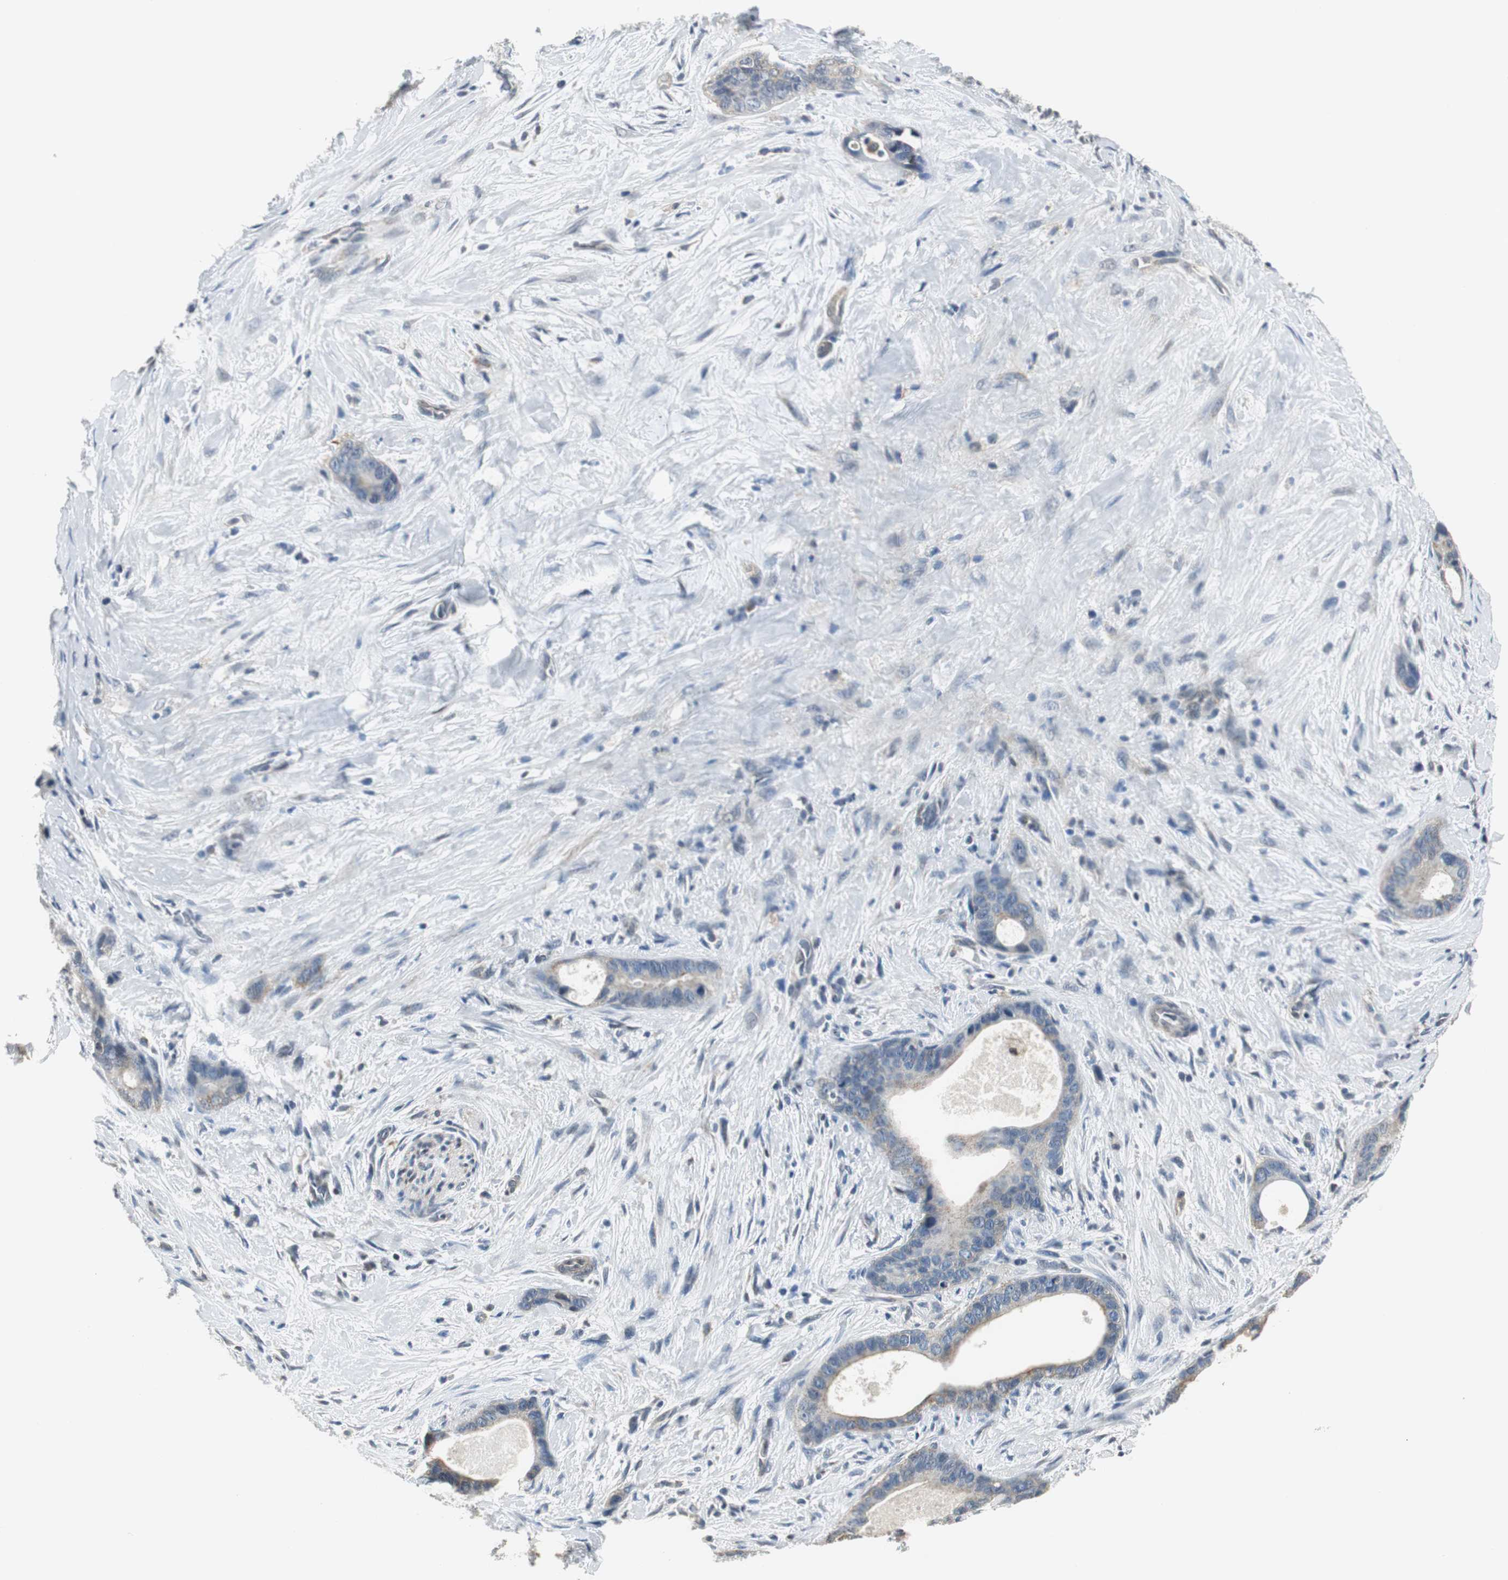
{"staining": {"intensity": "weak", "quantity": "25%-75%", "location": "cytoplasmic/membranous"}, "tissue": "liver cancer", "cell_type": "Tumor cells", "image_type": "cancer", "snomed": [{"axis": "morphology", "description": "Cholangiocarcinoma"}, {"axis": "topography", "description": "Liver"}], "caption": "Immunohistochemical staining of human liver cholangiocarcinoma displays low levels of weak cytoplasmic/membranous staining in about 25%-75% of tumor cells. (Brightfield microscopy of DAB IHC at high magnification).", "gene": "CCT5", "patient": {"sex": "female", "age": 55}}